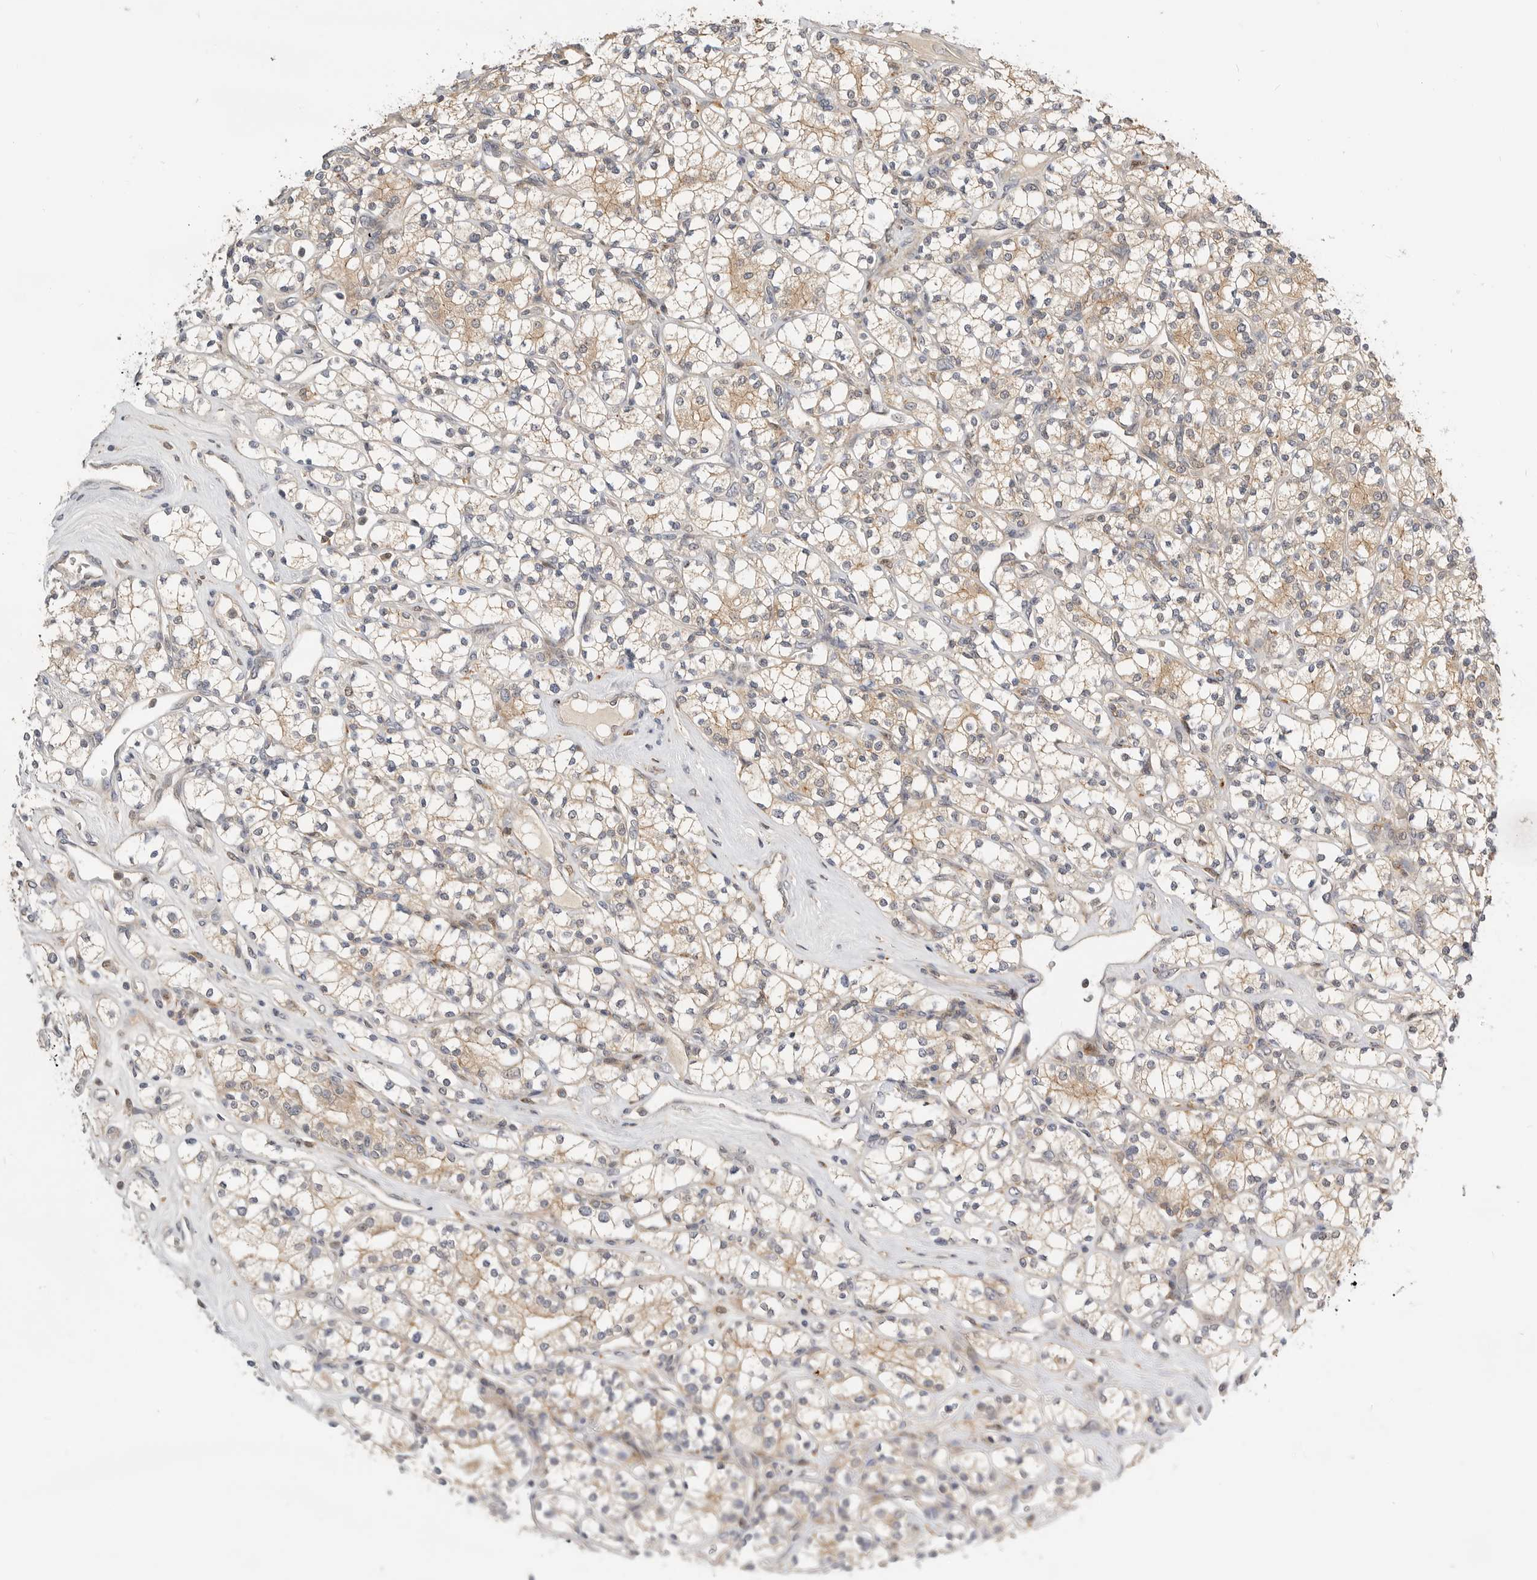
{"staining": {"intensity": "weak", "quantity": ">75%", "location": "cytoplasmic/membranous"}, "tissue": "renal cancer", "cell_type": "Tumor cells", "image_type": "cancer", "snomed": [{"axis": "morphology", "description": "Adenocarcinoma, NOS"}, {"axis": "topography", "description": "Kidney"}], "caption": "Immunohistochemistry of adenocarcinoma (renal) shows low levels of weak cytoplasmic/membranous expression in about >75% of tumor cells. The staining was performed using DAB (3,3'-diaminobenzidine) to visualize the protein expression in brown, while the nuclei were stained in blue with hematoxylin (Magnification: 20x).", "gene": "CSNK1G3", "patient": {"sex": "male", "age": 77}}